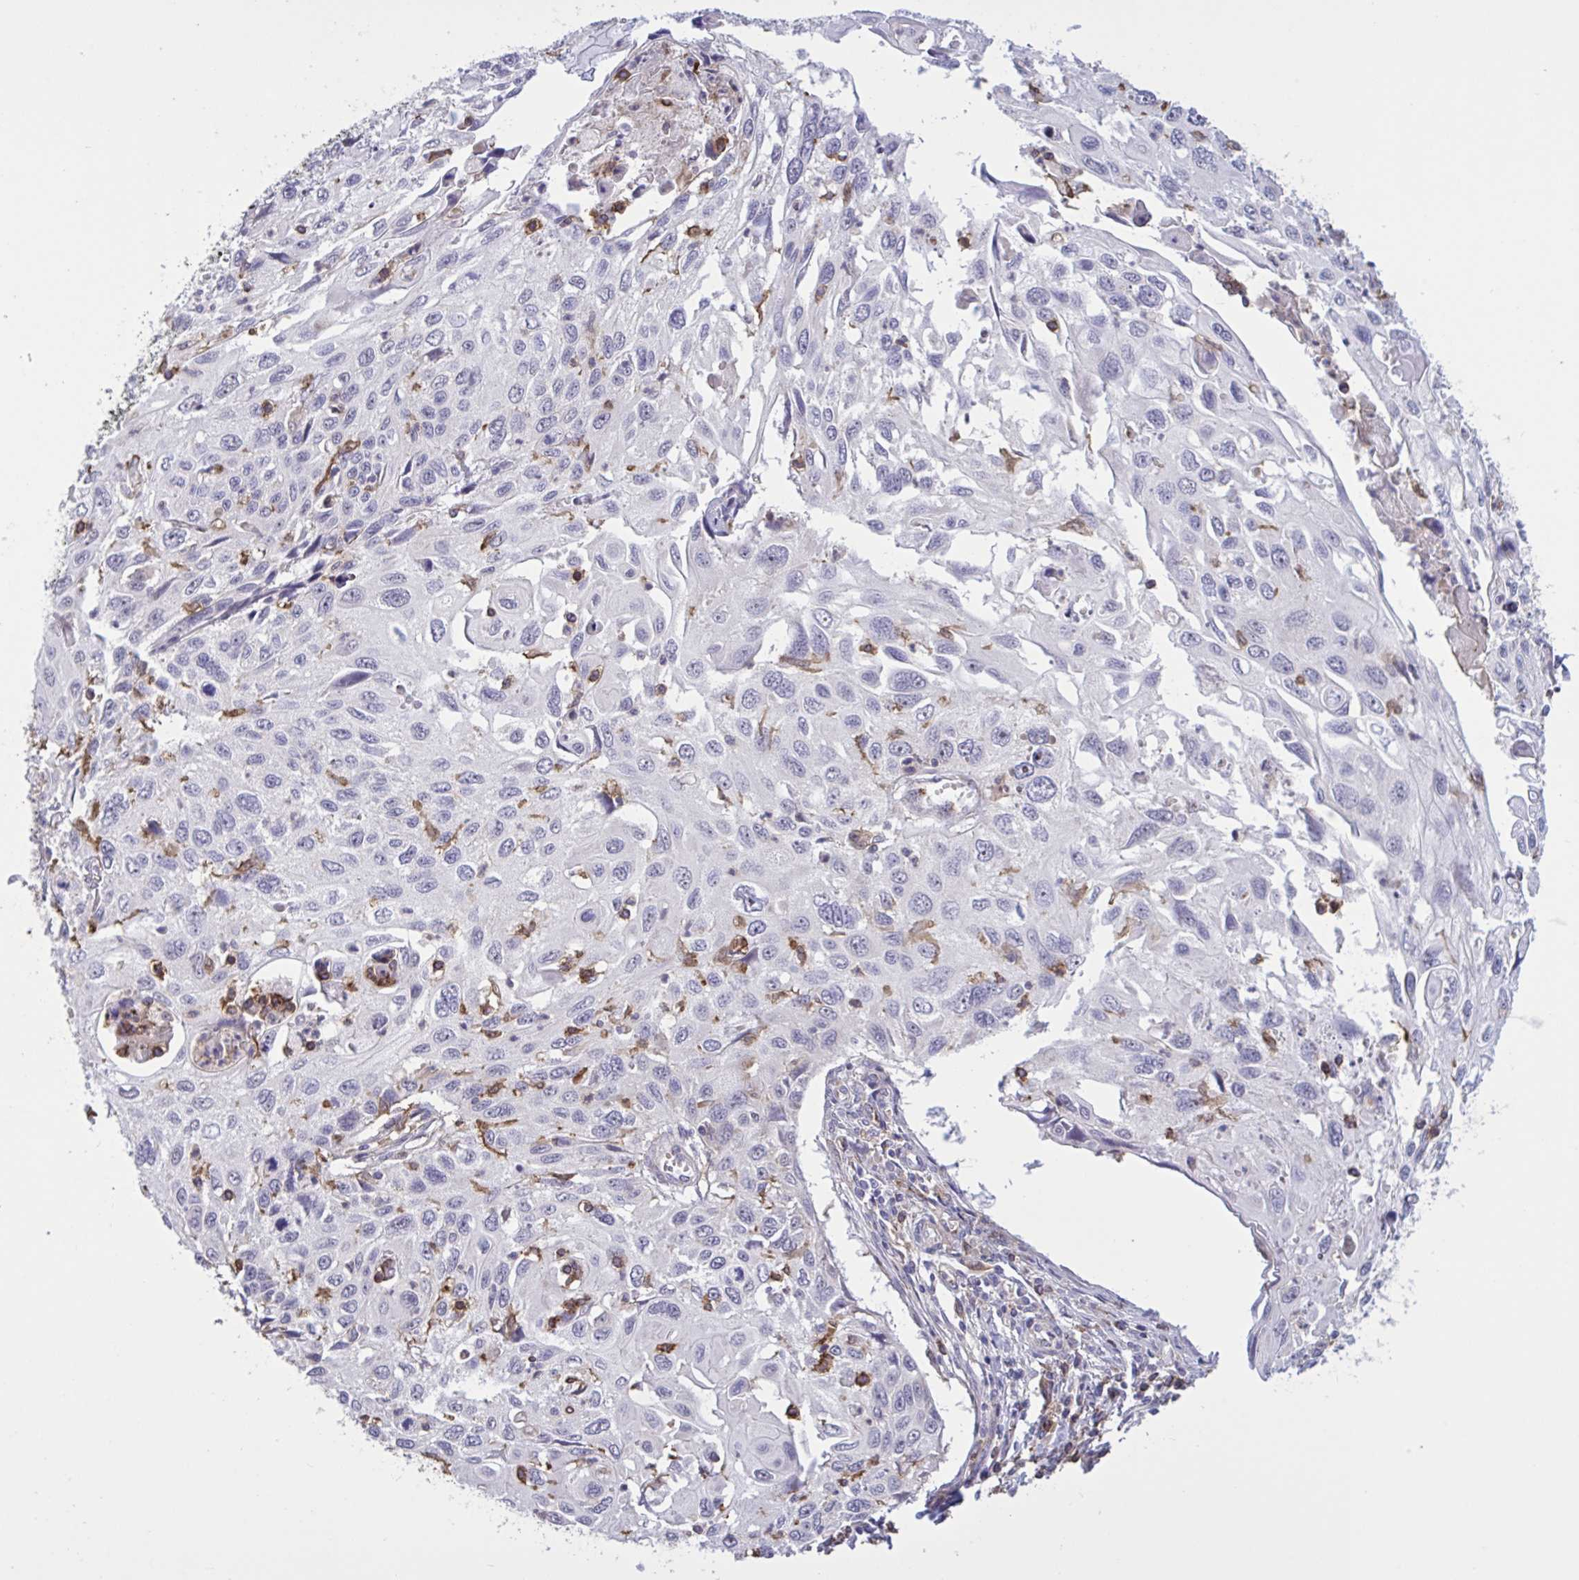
{"staining": {"intensity": "negative", "quantity": "none", "location": "none"}, "tissue": "cervical cancer", "cell_type": "Tumor cells", "image_type": "cancer", "snomed": [{"axis": "morphology", "description": "Squamous cell carcinoma, NOS"}, {"axis": "topography", "description": "Cervix"}], "caption": "DAB immunohistochemical staining of cervical squamous cell carcinoma demonstrates no significant positivity in tumor cells.", "gene": "CD101", "patient": {"sex": "female", "age": 70}}